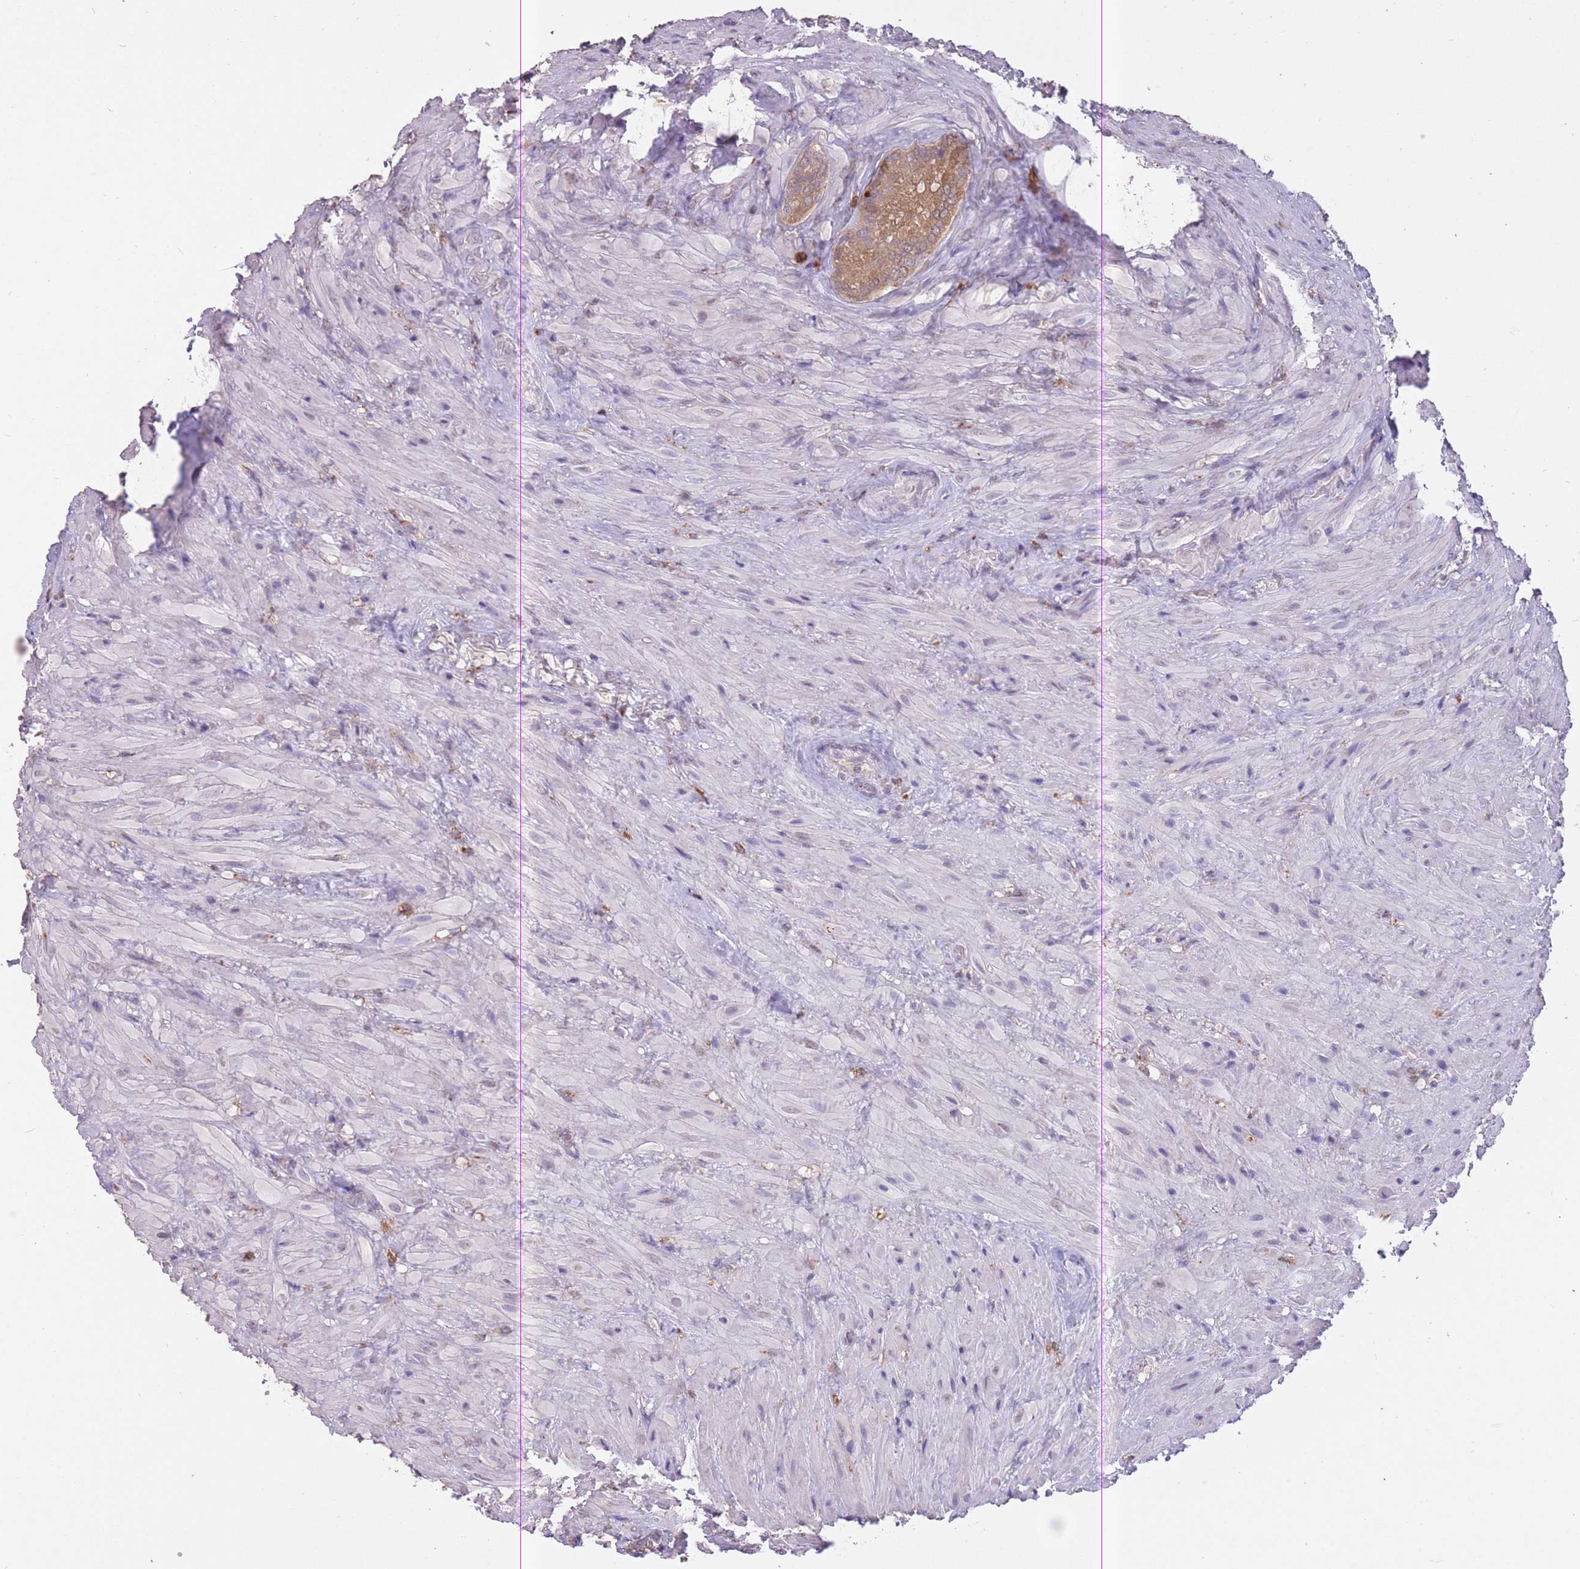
{"staining": {"intensity": "moderate", "quantity": "25%-75%", "location": "cytoplasmic/membranous"}, "tissue": "seminal vesicle", "cell_type": "Glandular cells", "image_type": "normal", "snomed": [{"axis": "morphology", "description": "Normal tissue, NOS"}, {"axis": "topography", "description": "Seminal veicle"}], "caption": "High-magnification brightfield microscopy of normal seminal vesicle stained with DAB (3,3'-diaminobenzidine) (brown) and counterstained with hematoxylin (blue). glandular cells exhibit moderate cytoplasmic/membranous staining is seen in about25%-75% of cells. Immunohistochemistry (ihc) stains the protein in brown and the nuclei are stained blue.", "gene": "GMIP", "patient": {"sex": "male", "age": 62}}